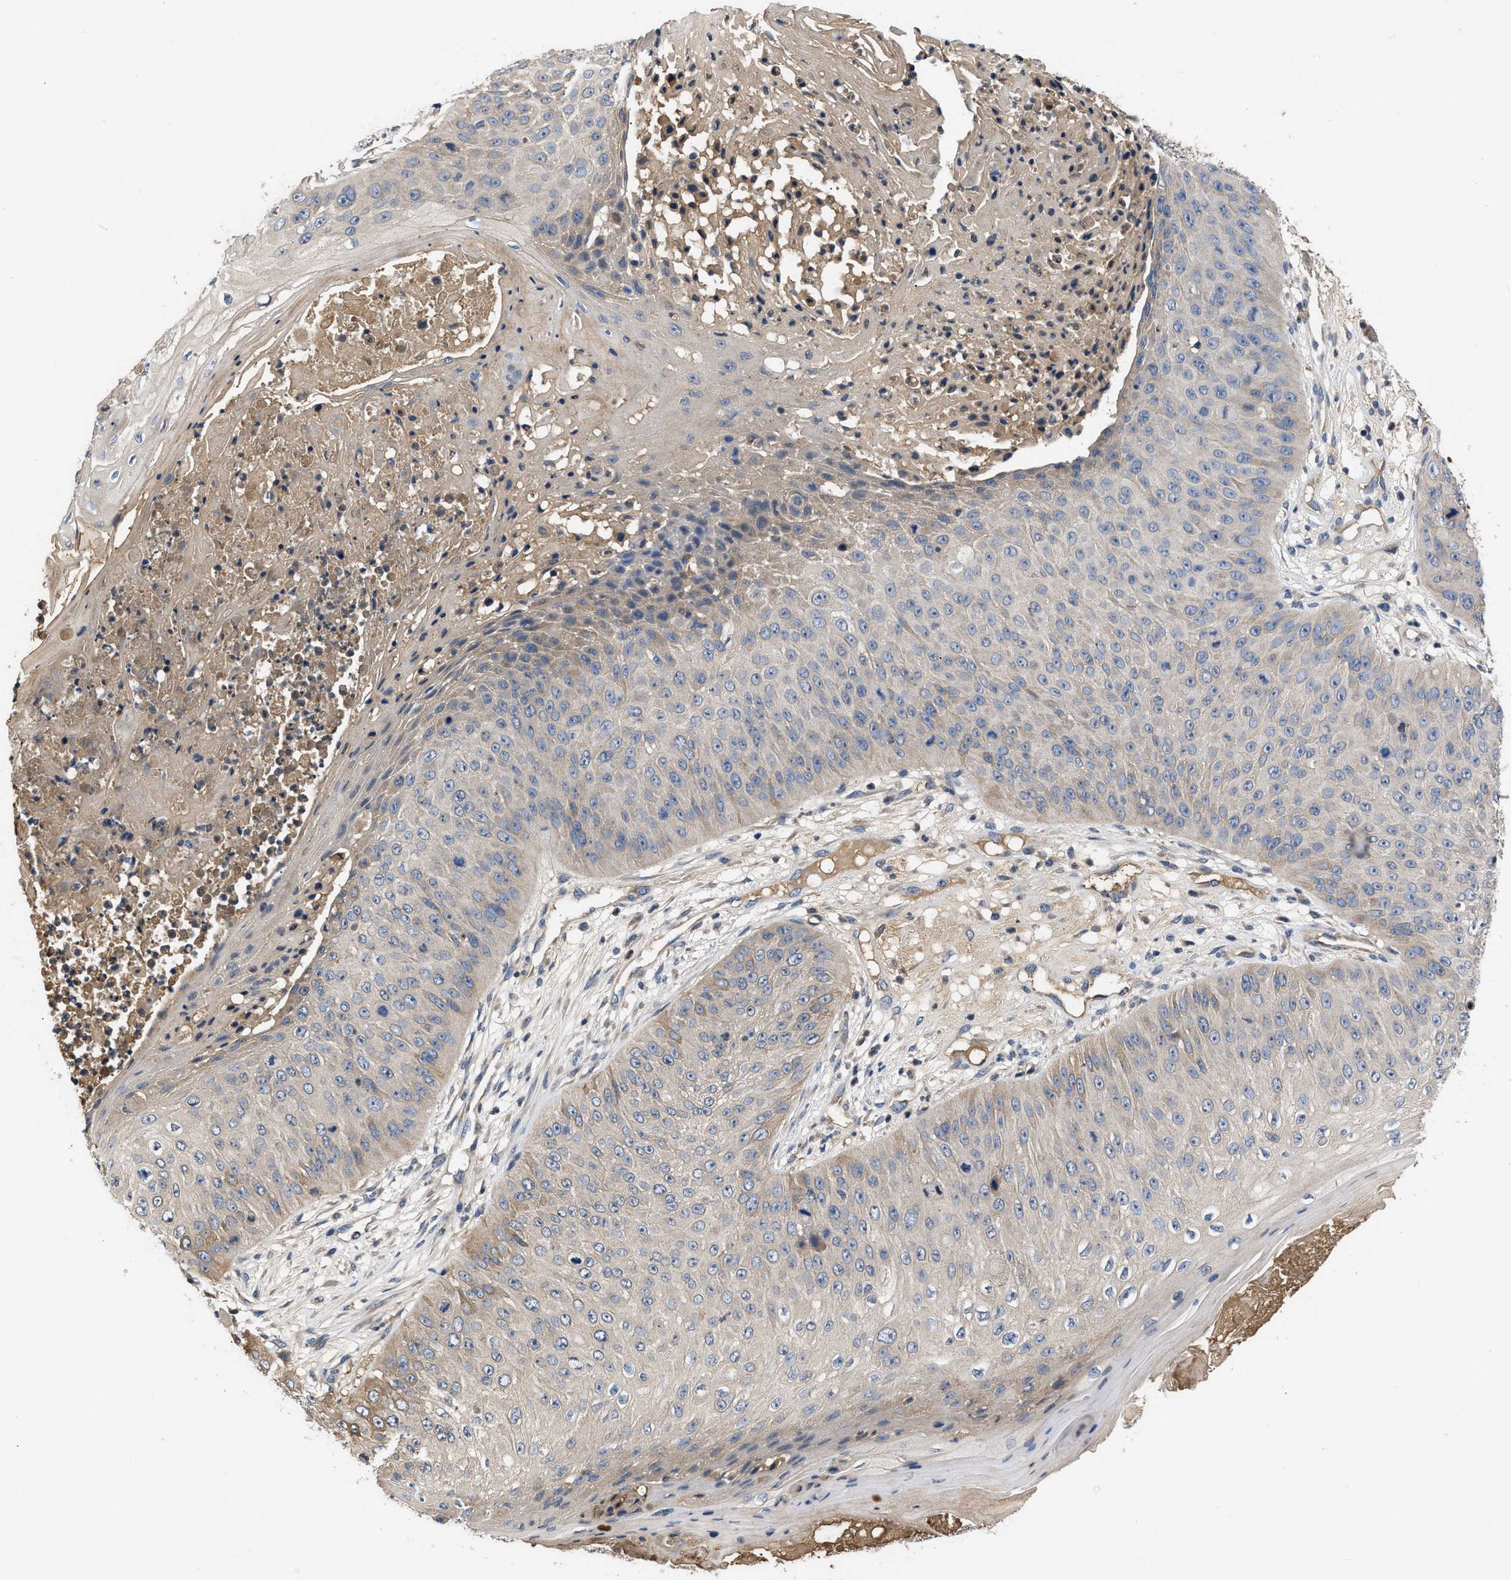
{"staining": {"intensity": "weak", "quantity": "25%-75%", "location": "cytoplasmic/membranous"}, "tissue": "skin cancer", "cell_type": "Tumor cells", "image_type": "cancer", "snomed": [{"axis": "morphology", "description": "Squamous cell carcinoma, NOS"}, {"axis": "topography", "description": "Skin"}], "caption": "An immunohistochemistry (IHC) photomicrograph of tumor tissue is shown. Protein staining in brown shows weak cytoplasmic/membranous positivity in squamous cell carcinoma (skin) within tumor cells. Nuclei are stained in blue.", "gene": "VPS4A", "patient": {"sex": "female", "age": 80}}